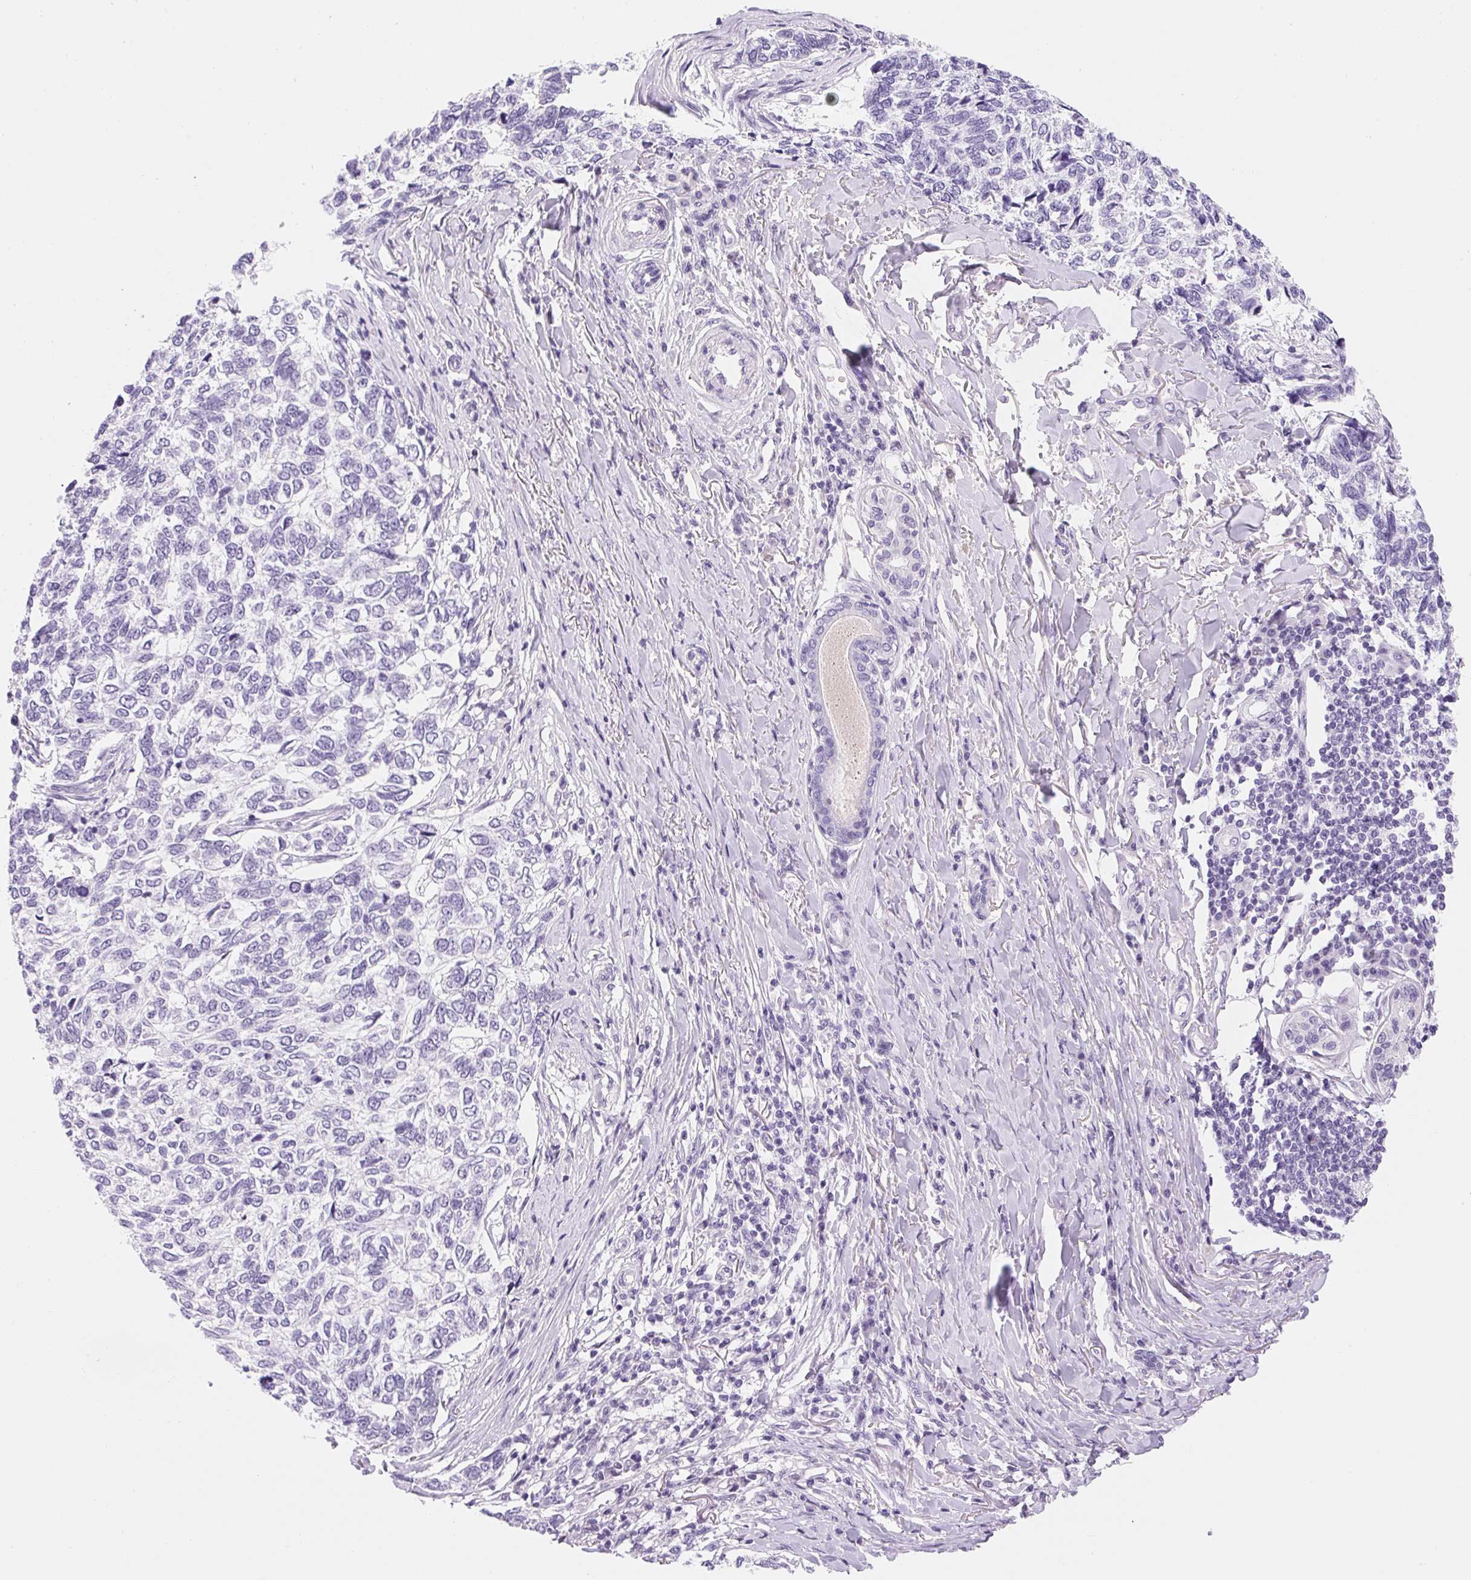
{"staining": {"intensity": "negative", "quantity": "none", "location": "none"}, "tissue": "skin cancer", "cell_type": "Tumor cells", "image_type": "cancer", "snomed": [{"axis": "morphology", "description": "Basal cell carcinoma"}, {"axis": "topography", "description": "Skin"}], "caption": "Skin basal cell carcinoma was stained to show a protein in brown. There is no significant positivity in tumor cells.", "gene": "ASGR2", "patient": {"sex": "female", "age": 65}}